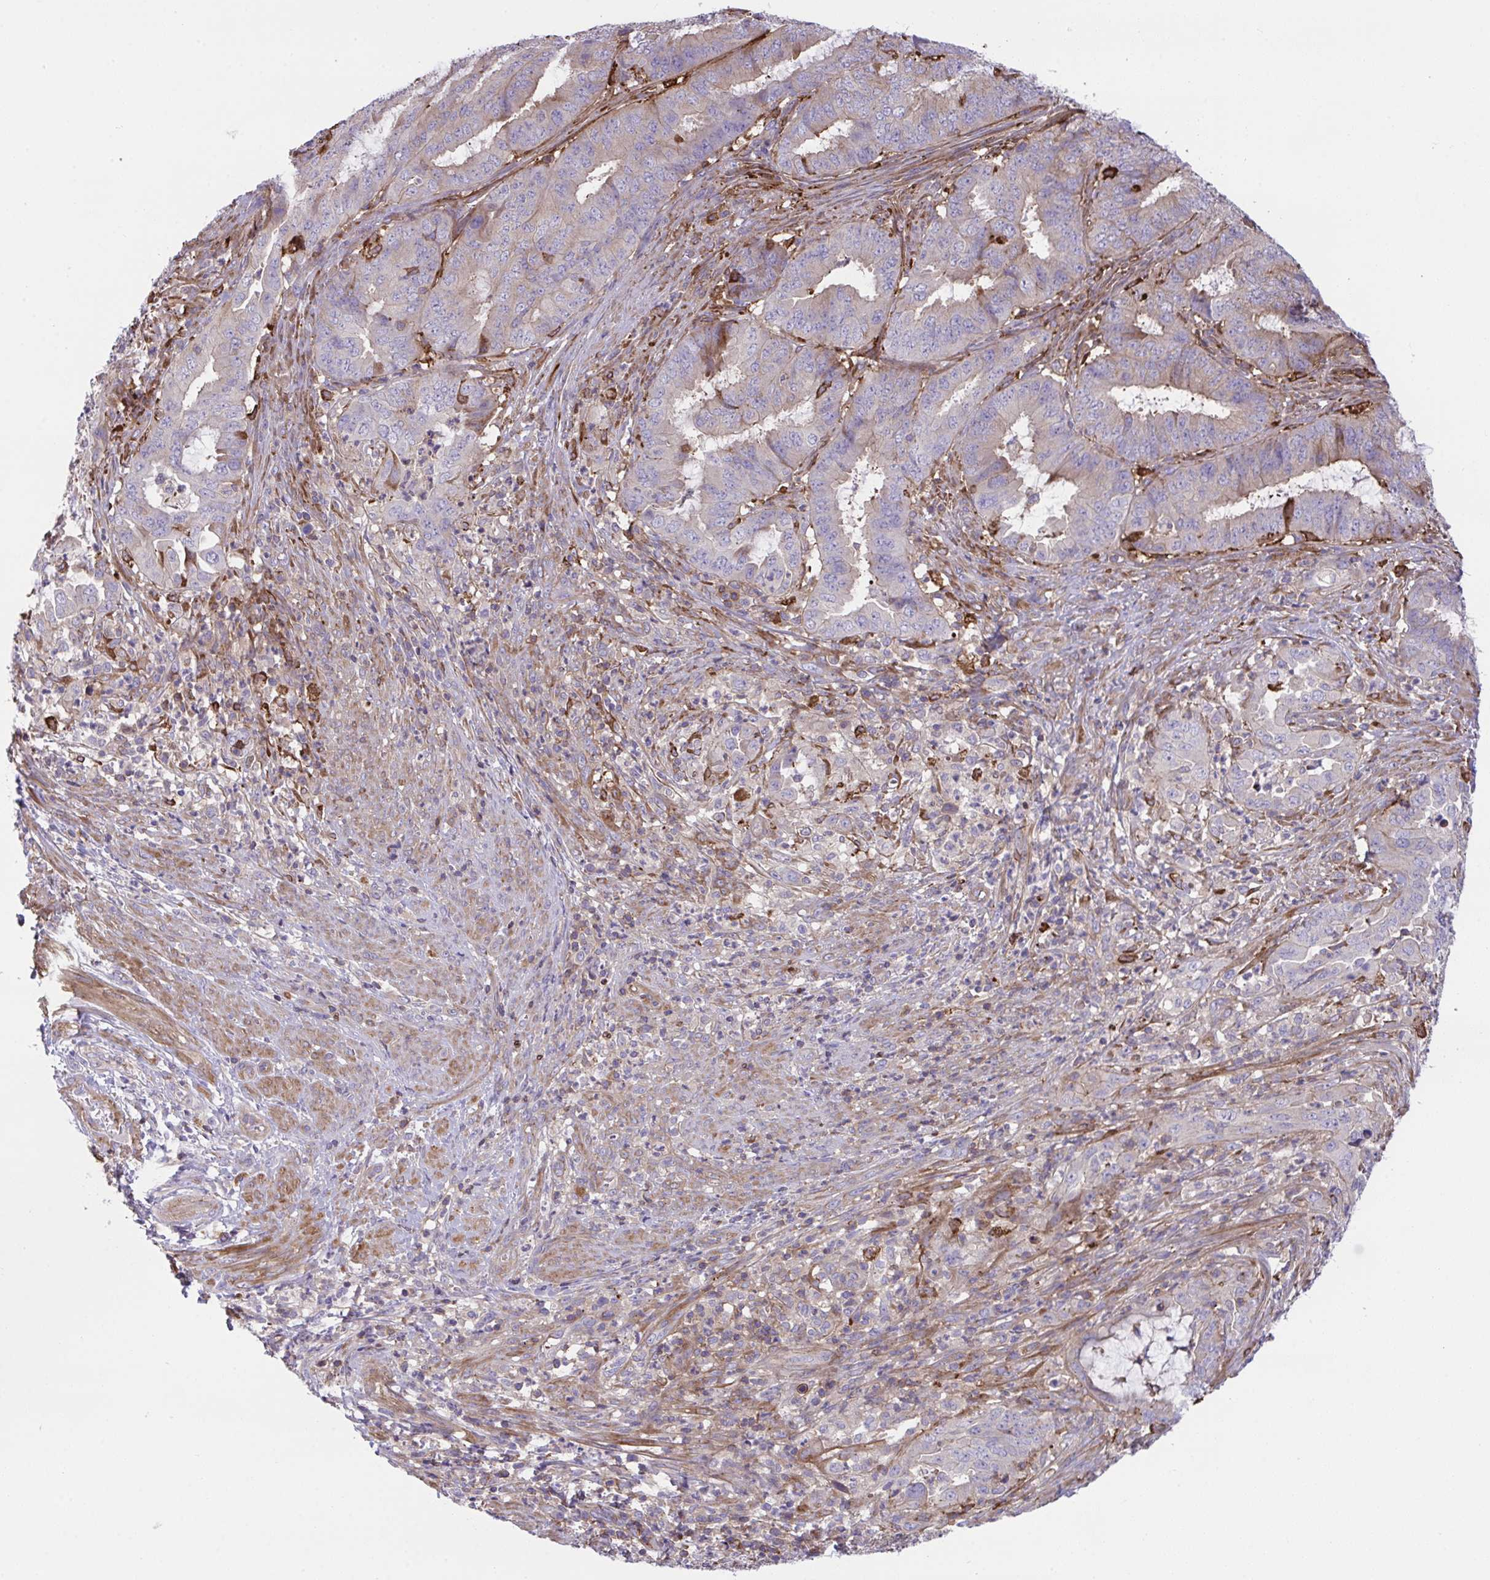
{"staining": {"intensity": "negative", "quantity": "none", "location": "none"}, "tissue": "endometrial cancer", "cell_type": "Tumor cells", "image_type": "cancer", "snomed": [{"axis": "morphology", "description": "Adenocarcinoma, NOS"}, {"axis": "topography", "description": "Endometrium"}], "caption": "High magnification brightfield microscopy of endometrial cancer (adenocarcinoma) stained with DAB (brown) and counterstained with hematoxylin (blue): tumor cells show no significant expression.", "gene": "PPIH", "patient": {"sex": "female", "age": 51}}